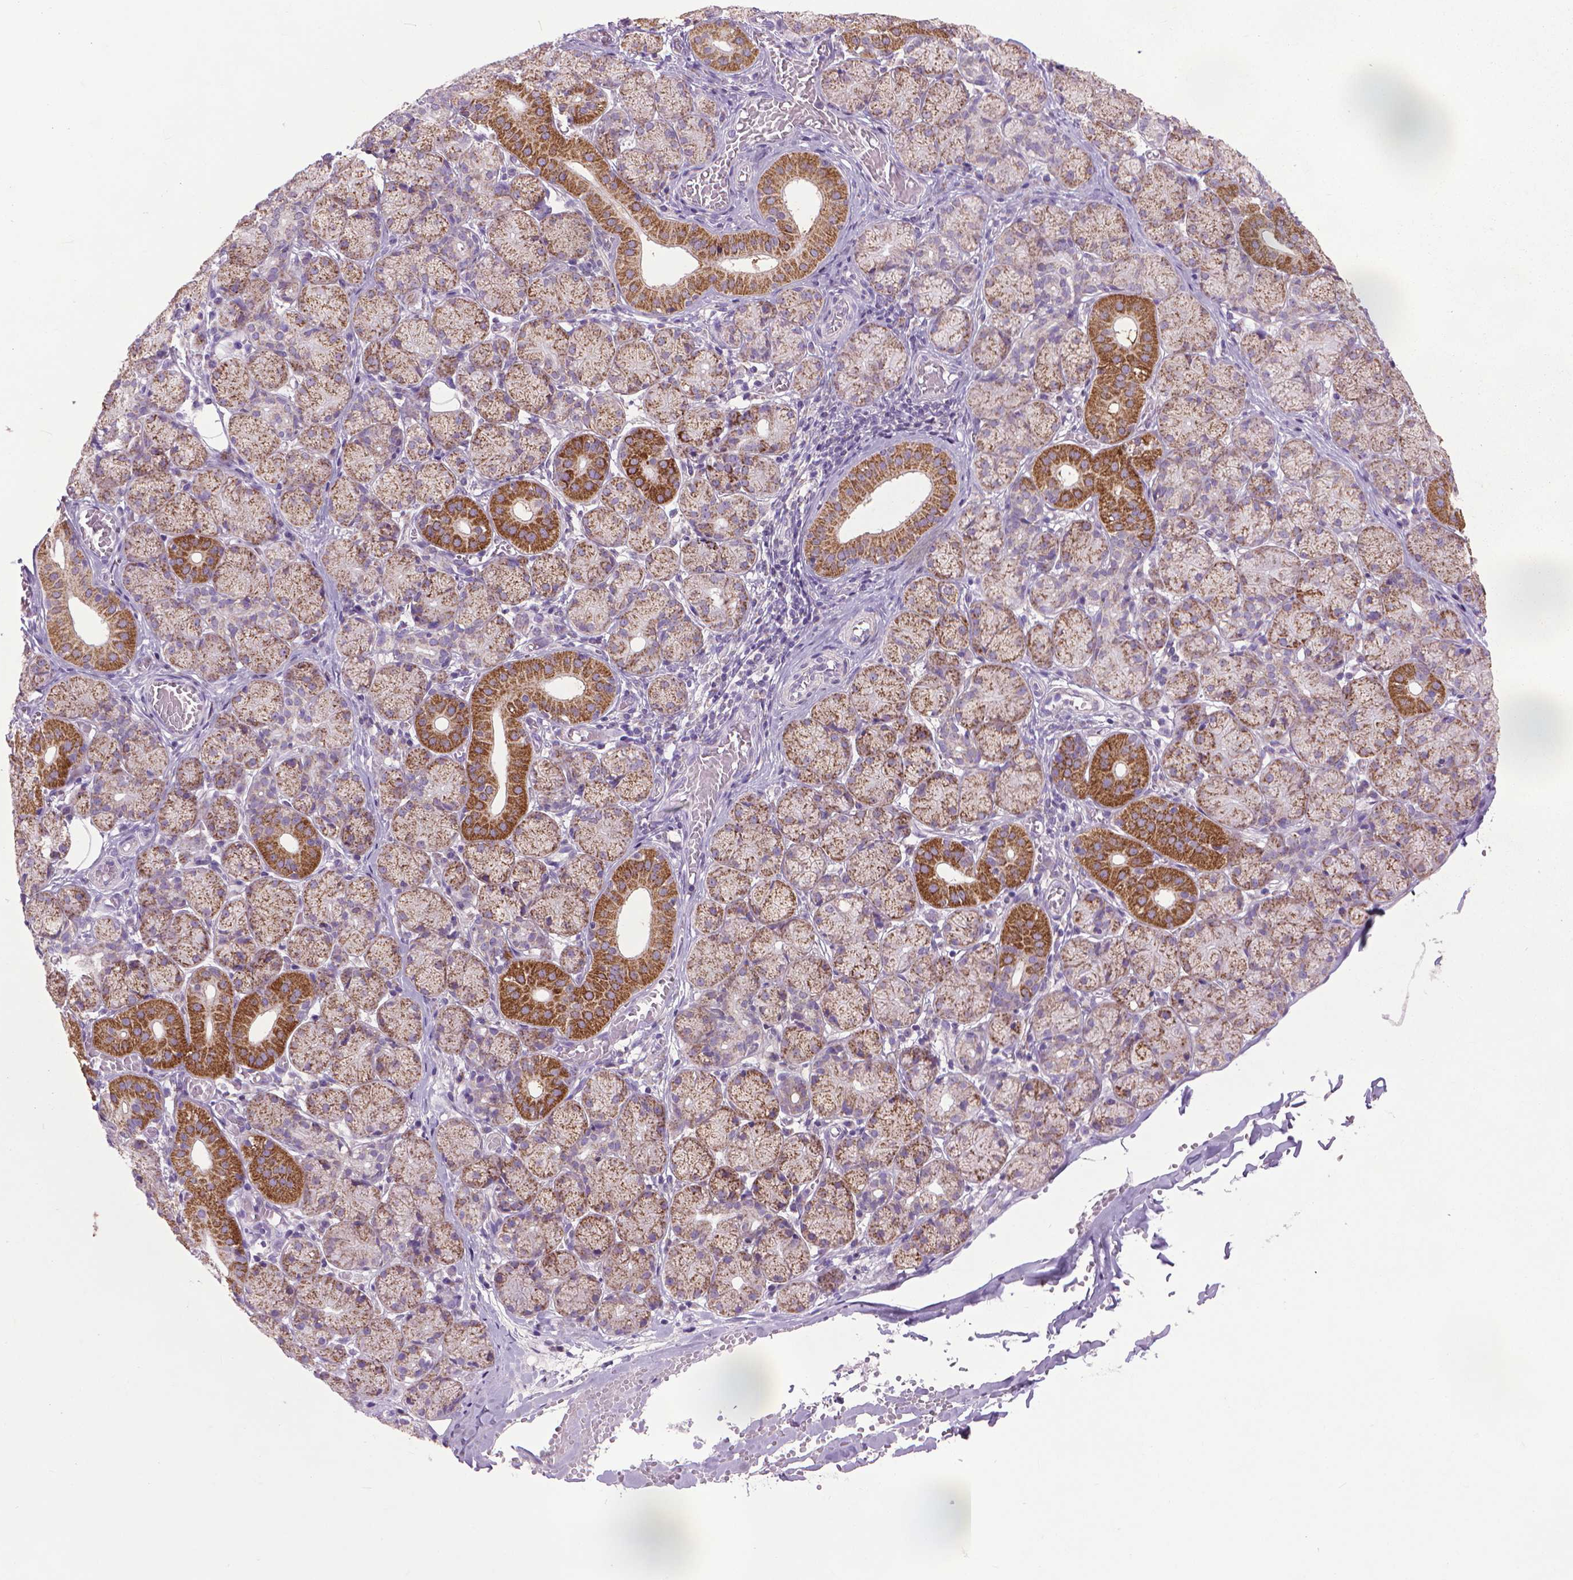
{"staining": {"intensity": "strong", "quantity": ">75%", "location": "cytoplasmic/membranous"}, "tissue": "salivary gland", "cell_type": "Glandular cells", "image_type": "normal", "snomed": [{"axis": "morphology", "description": "Normal tissue, NOS"}, {"axis": "topography", "description": "Salivary gland"}, {"axis": "topography", "description": "Peripheral nerve tissue"}], "caption": "Protein staining displays strong cytoplasmic/membranous expression in approximately >75% of glandular cells in normal salivary gland.", "gene": "VDAC1", "patient": {"sex": "female", "age": 24}}